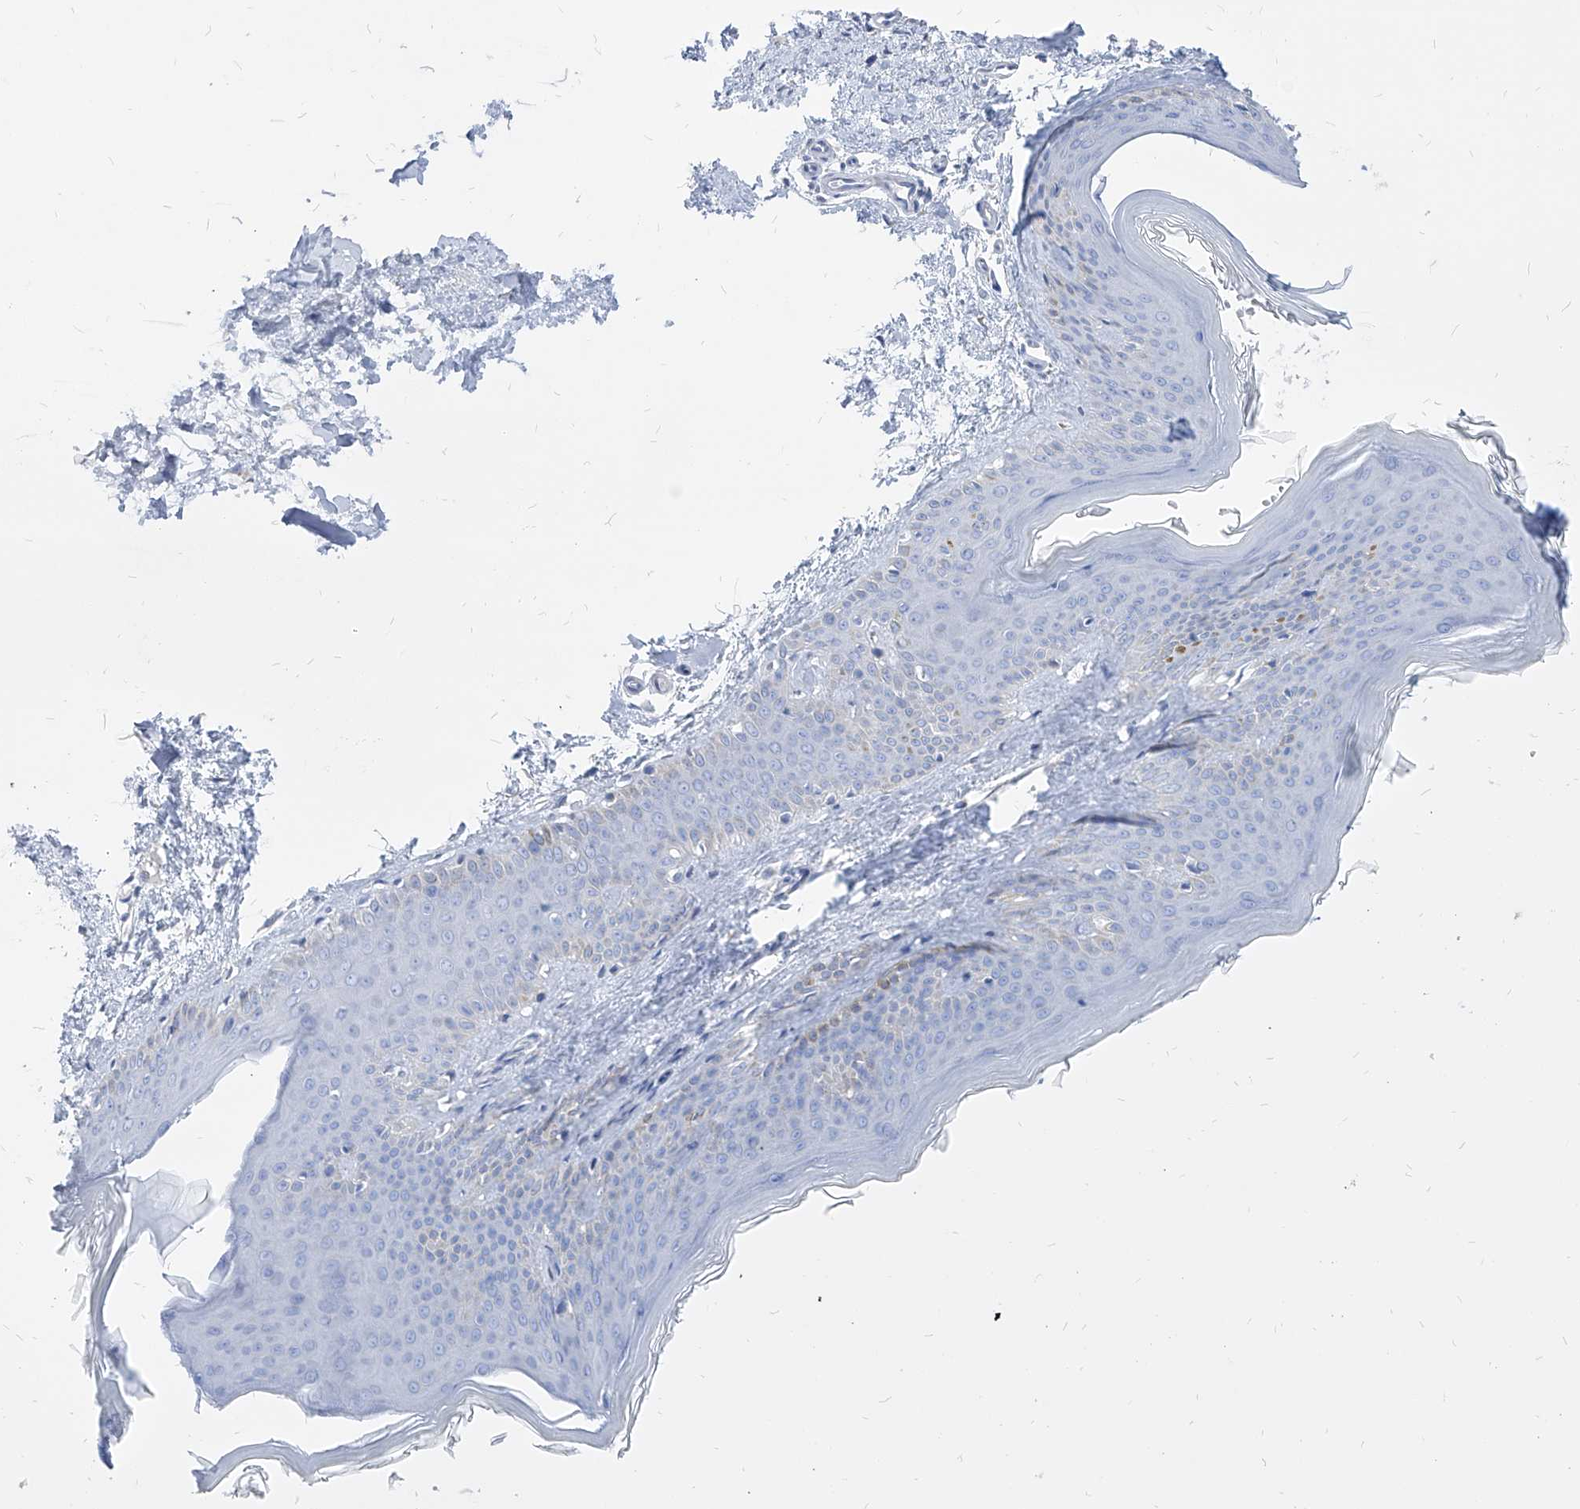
{"staining": {"intensity": "negative", "quantity": "none", "location": "none"}, "tissue": "skin", "cell_type": "Fibroblasts", "image_type": "normal", "snomed": [{"axis": "morphology", "description": "Normal tissue, NOS"}, {"axis": "topography", "description": "Skin"}], "caption": "Immunohistochemical staining of benign skin reveals no significant staining in fibroblasts.", "gene": "COQ3", "patient": {"sex": "female", "age": 27}}